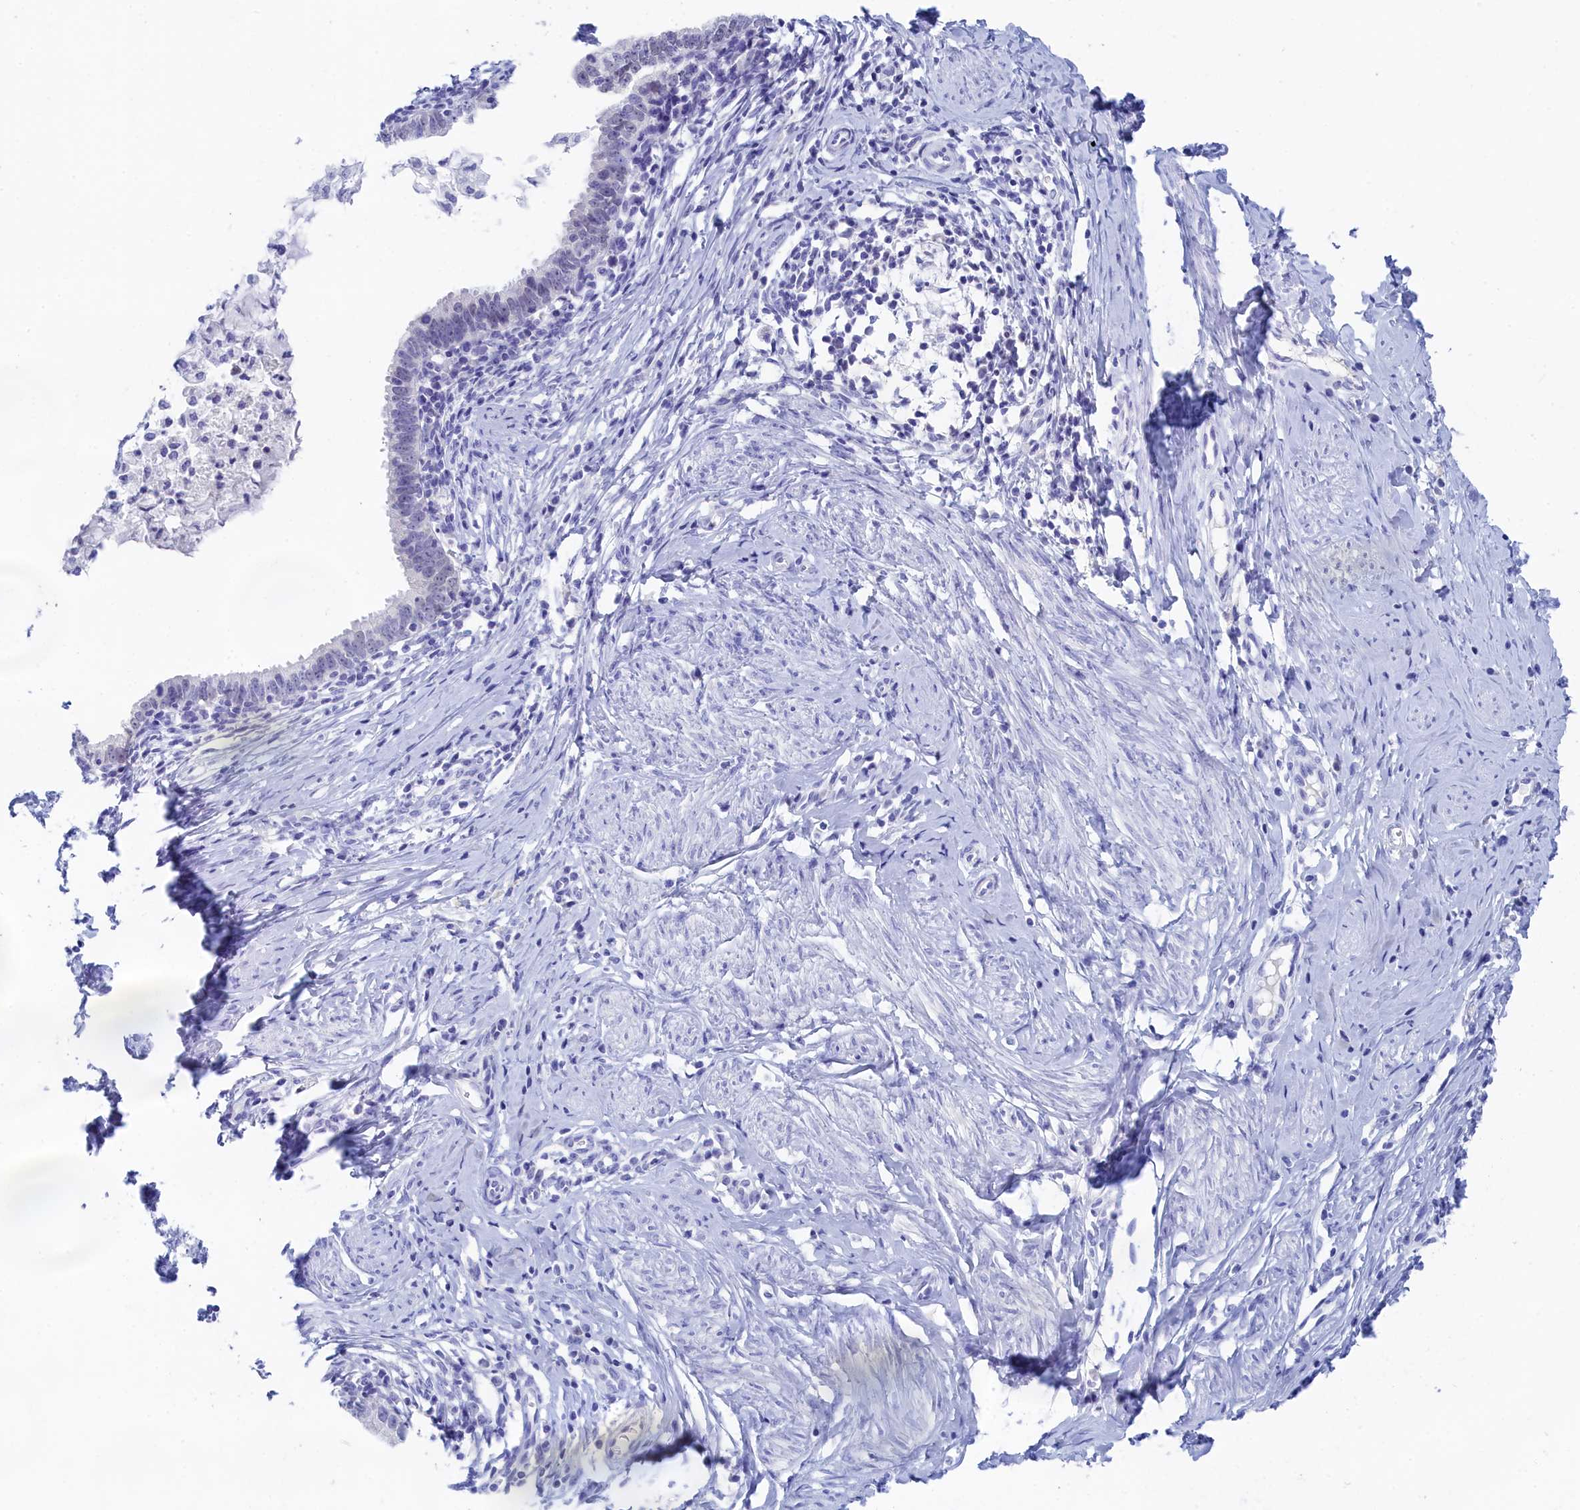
{"staining": {"intensity": "negative", "quantity": "none", "location": "none"}, "tissue": "cervical cancer", "cell_type": "Tumor cells", "image_type": "cancer", "snomed": [{"axis": "morphology", "description": "Adenocarcinoma, NOS"}, {"axis": "topography", "description": "Cervix"}], "caption": "Immunohistochemistry (IHC) image of neoplastic tissue: human cervical cancer (adenocarcinoma) stained with DAB displays no significant protein positivity in tumor cells. (DAB immunohistochemistry with hematoxylin counter stain).", "gene": "TRIM10", "patient": {"sex": "female", "age": 36}}